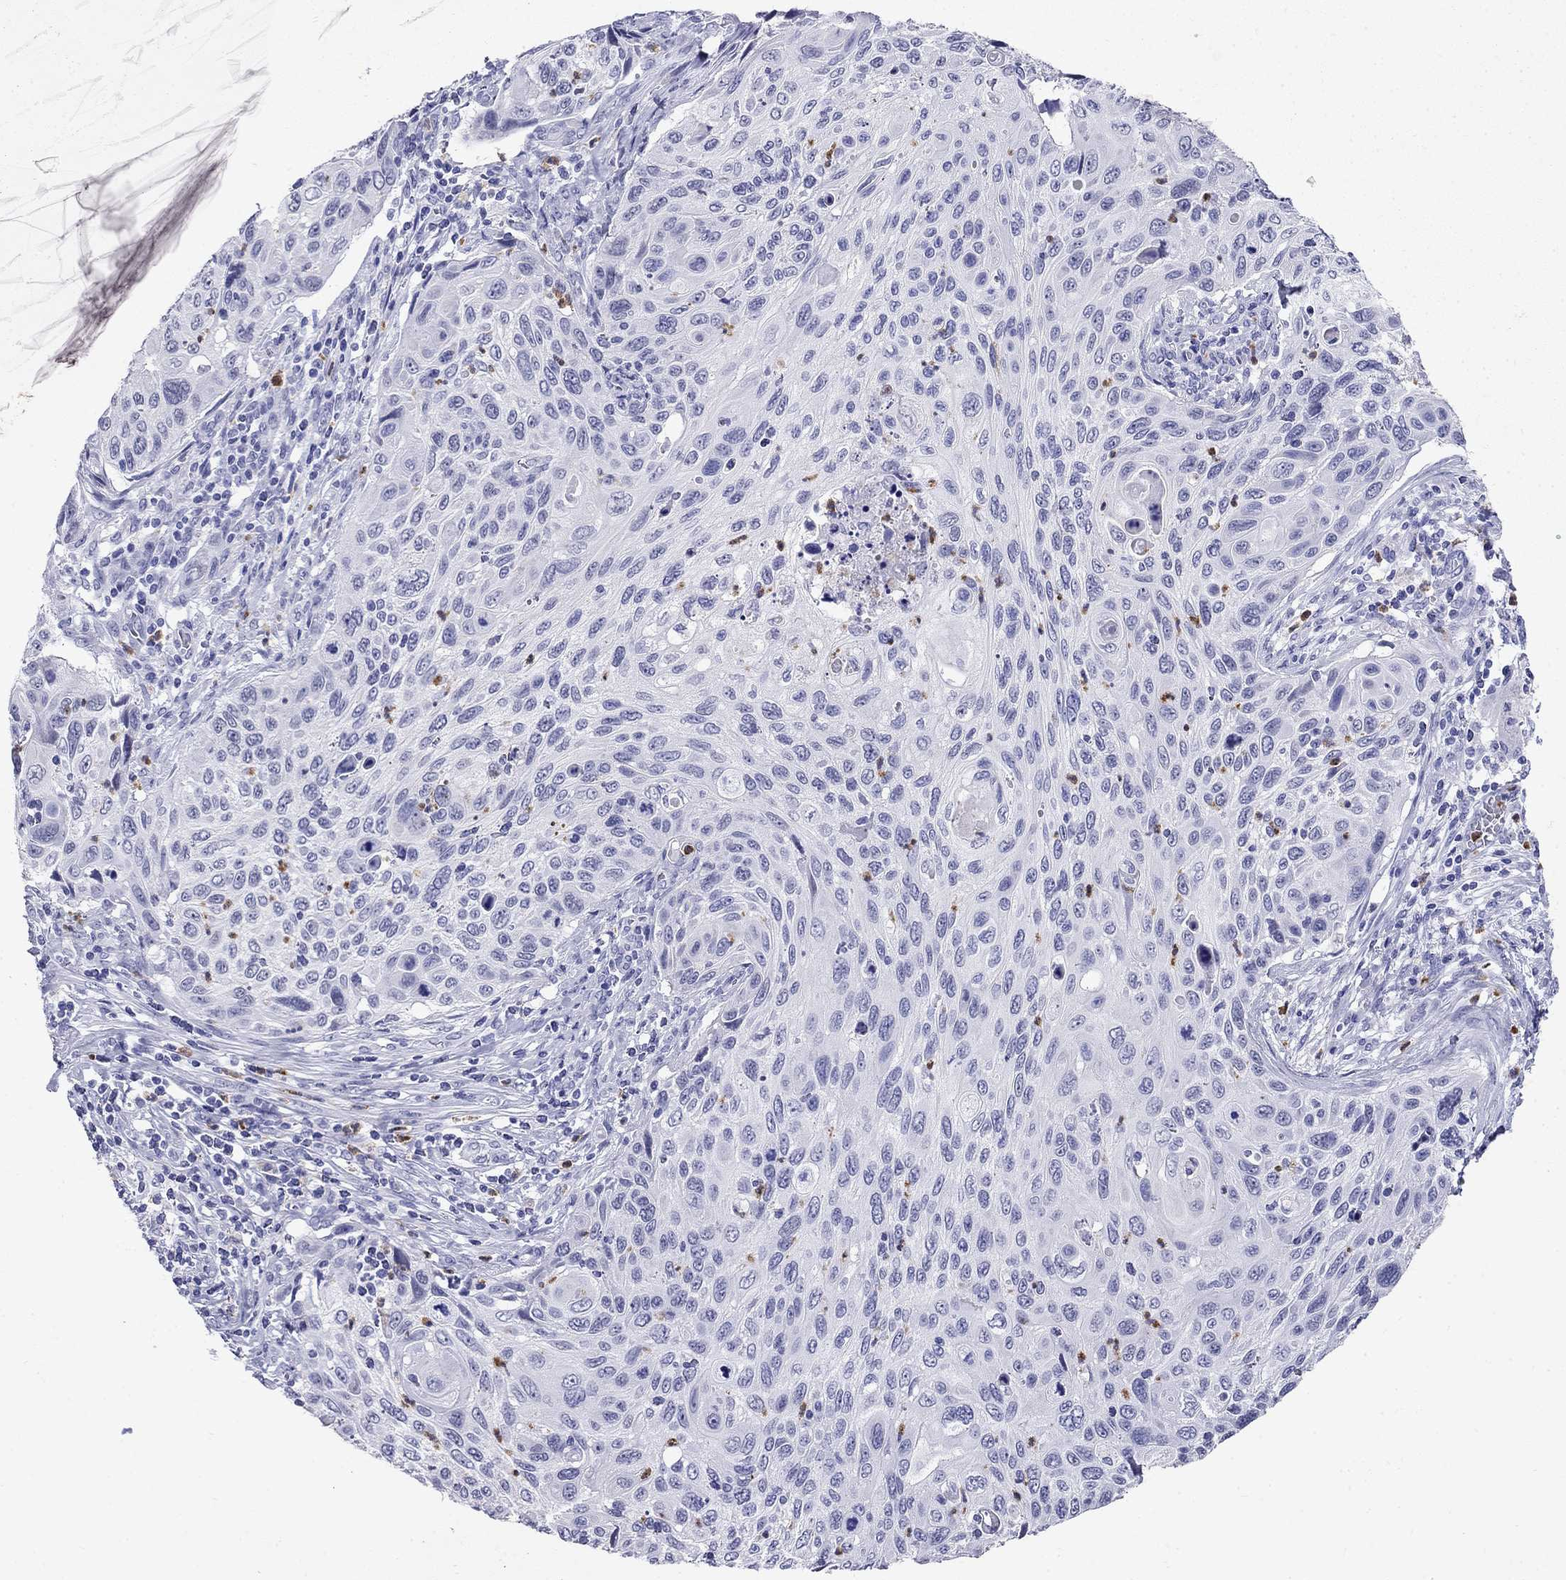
{"staining": {"intensity": "negative", "quantity": "none", "location": "none"}, "tissue": "cervical cancer", "cell_type": "Tumor cells", "image_type": "cancer", "snomed": [{"axis": "morphology", "description": "Squamous cell carcinoma, NOS"}, {"axis": "topography", "description": "Cervix"}], "caption": "There is no significant positivity in tumor cells of cervical cancer (squamous cell carcinoma). (Immunohistochemistry (ihc), brightfield microscopy, high magnification).", "gene": "PPP1R36", "patient": {"sex": "female", "age": 70}}